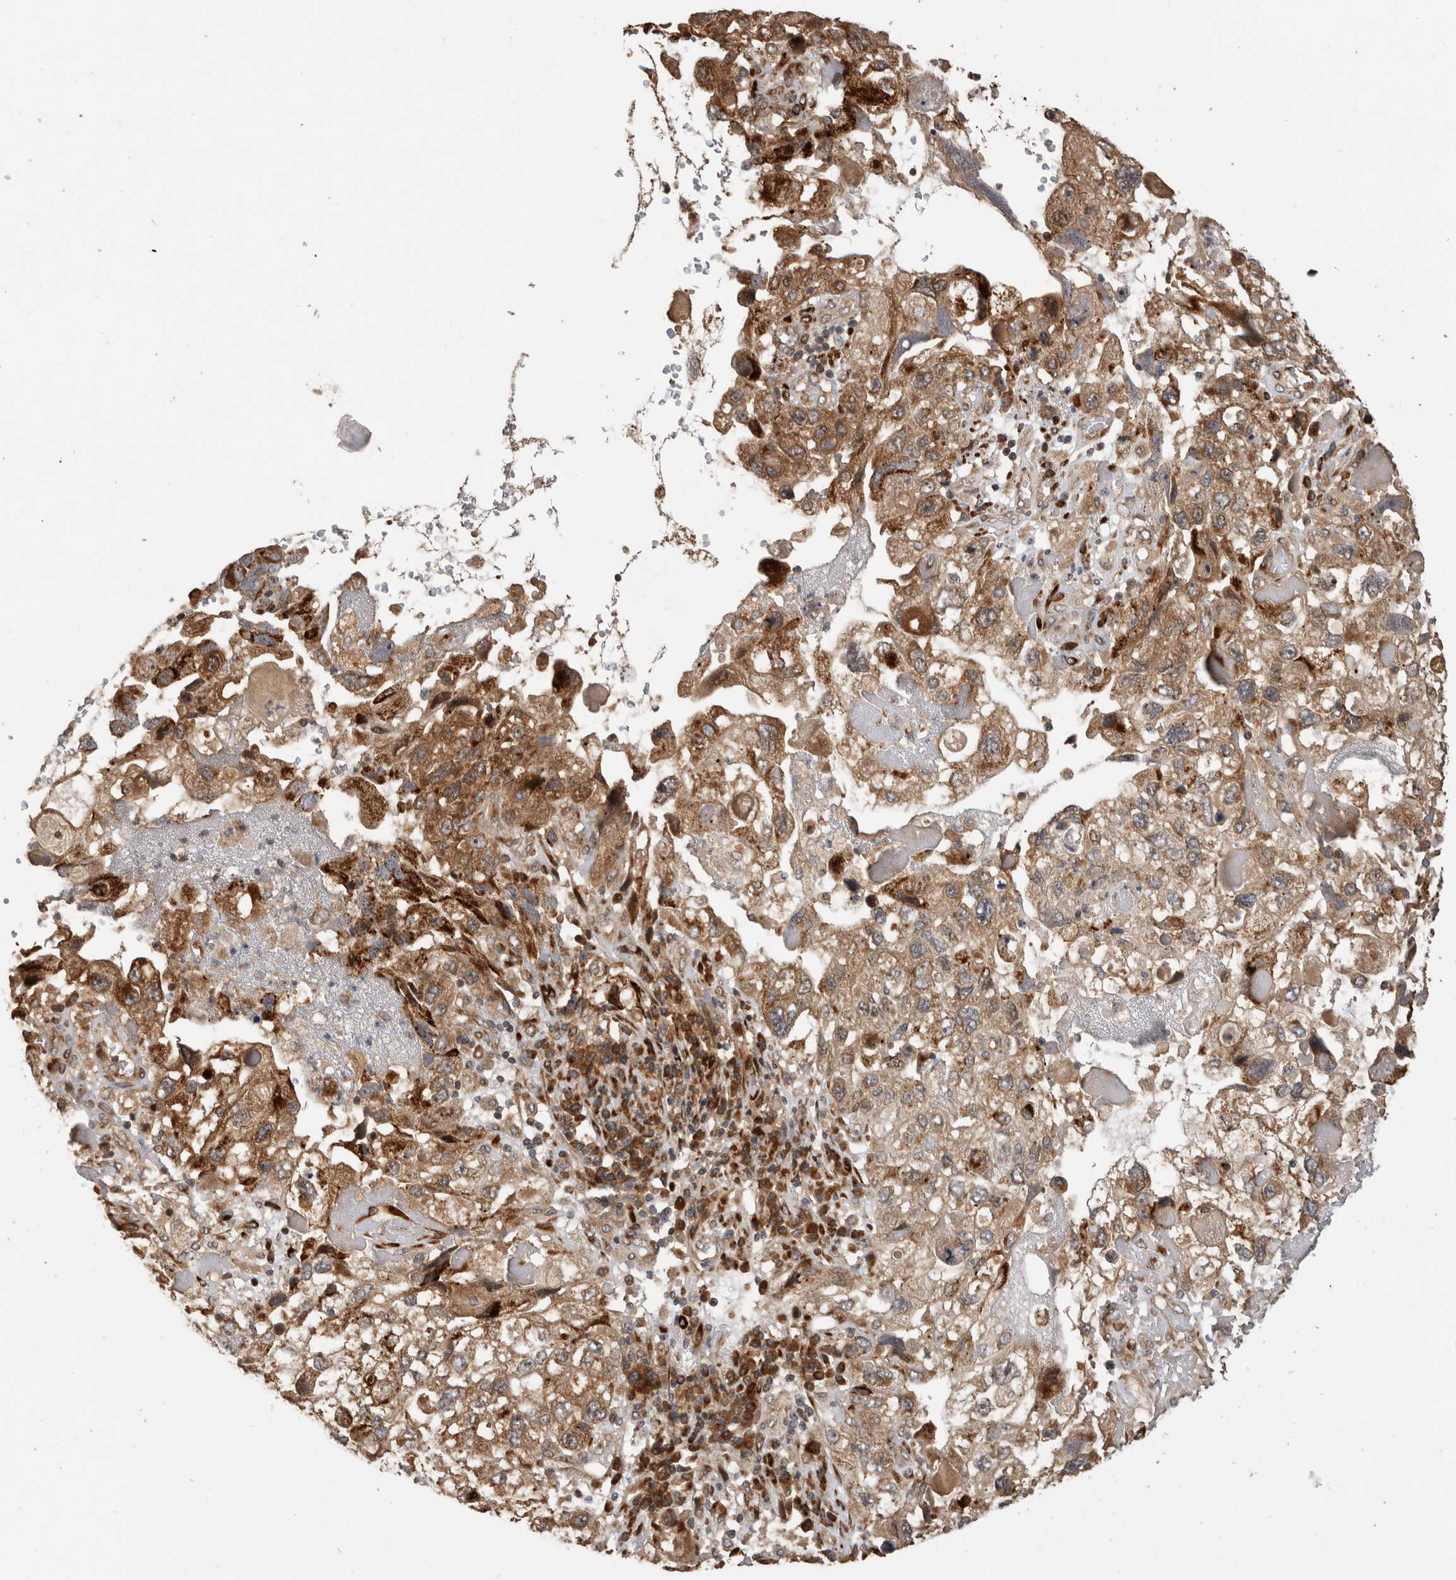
{"staining": {"intensity": "moderate", "quantity": "25%-75%", "location": "cytoplasmic/membranous"}, "tissue": "endometrial cancer", "cell_type": "Tumor cells", "image_type": "cancer", "snomed": [{"axis": "morphology", "description": "Adenocarcinoma, NOS"}, {"axis": "topography", "description": "Endometrium"}], "caption": "Brown immunohistochemical staining in human endometrial cancer demonstrates moderate cytoplasmic/membranous expression in approximately 25%-75% of tumor cells. (DAB (3,3'-diaminobenzidine) = brown stain, brightfield microscopy at high magnification).", "gene": "PCDHB15", "patient": {"sex": "female", "age": 49}}